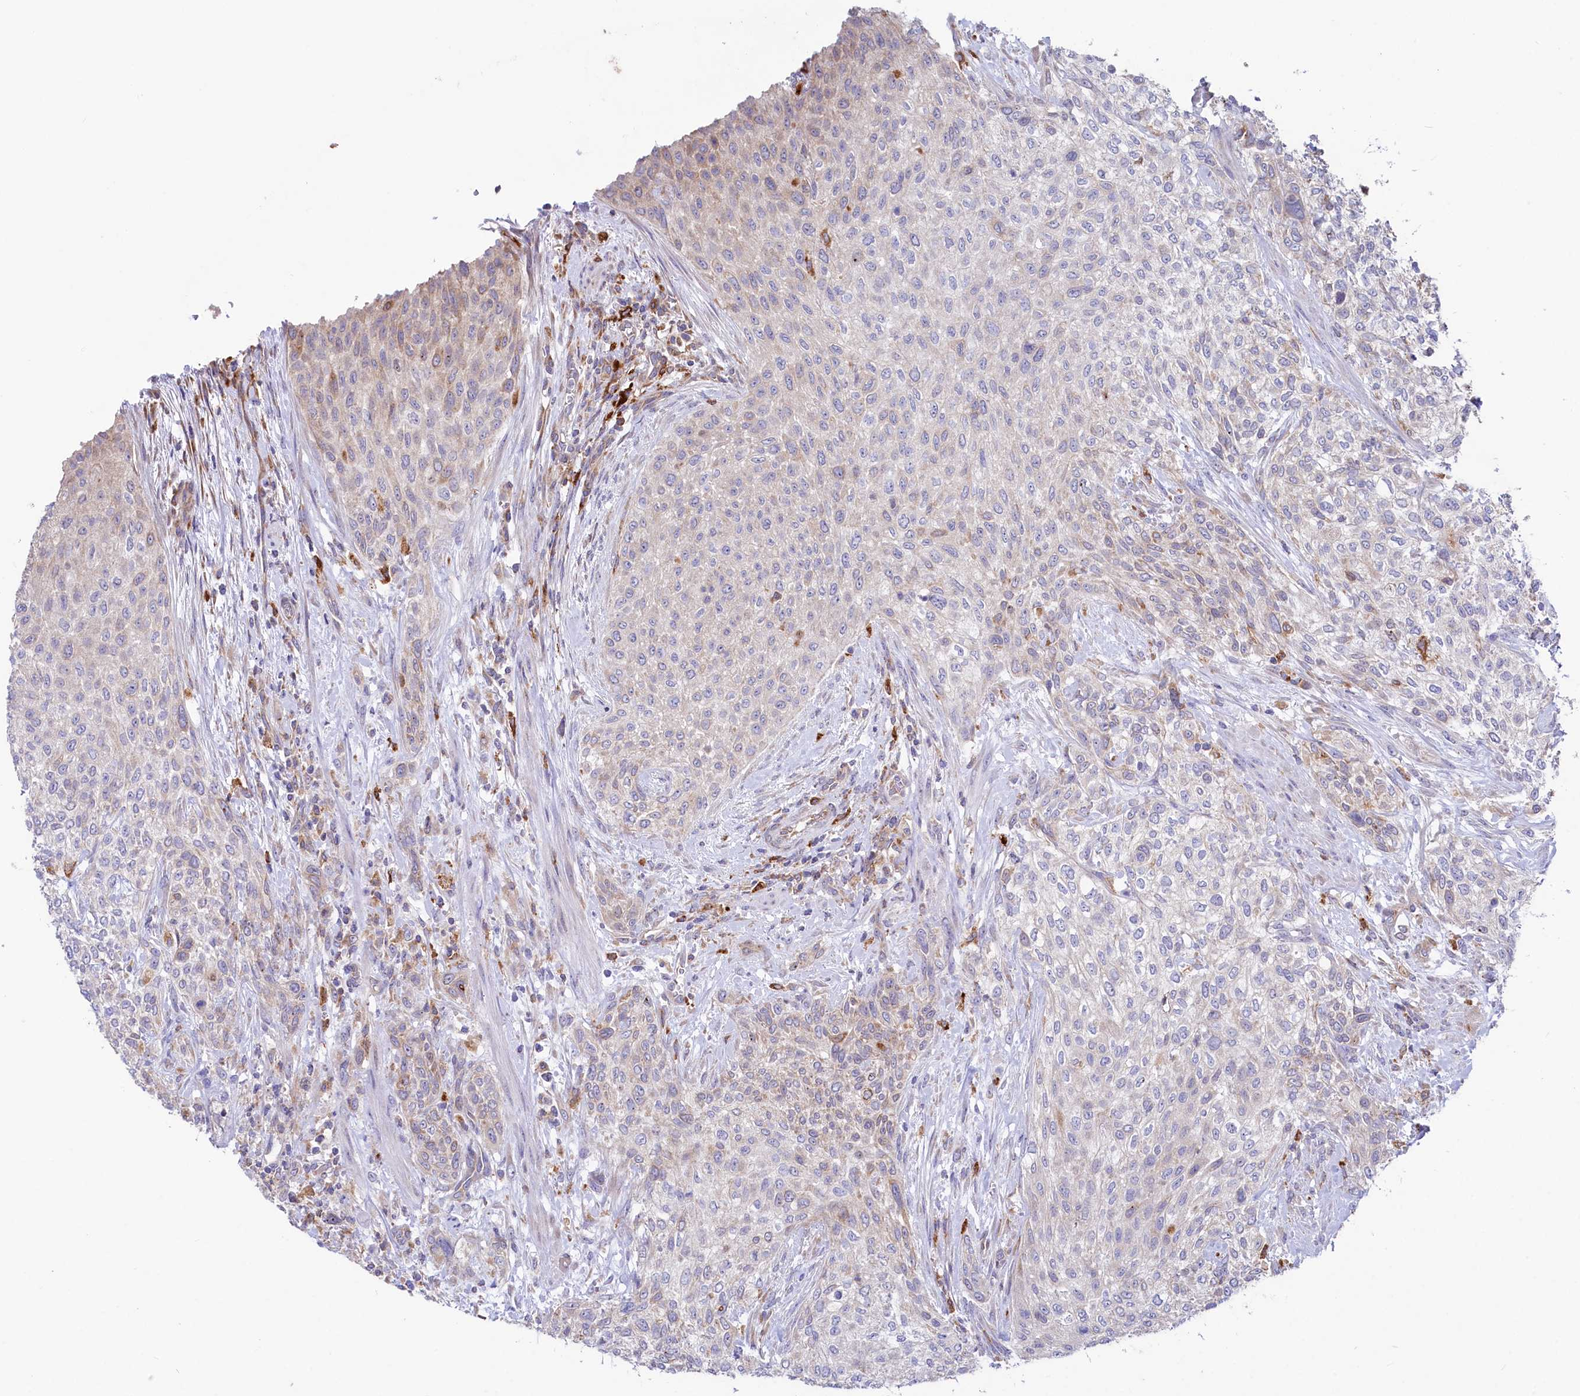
{"staining": {"intensity": "weak", "quantity": "<25%", "location": "cytoplasmic/membranous"}, "tissue": "urothelial cancer", "cell_type": "Tumor cells", "image_type": "cancer", "snomed": [{"axis": "morphology", "description": "Normal tissue, NOS"}, {"axis": "morphology", "description": "Urothelial carcinoma, NOS"}, {"axis": "topography", "description": "Urinary bladder"}, {"axis": "topography", "description": "Peripheral nerve tissue"}], "caption": "Urothelial cancer stained for a protein using immunohistochemistry displays no staining tumor cells.", "gene": "CHID1", "patient": {"sex": "male", "age": 35}}